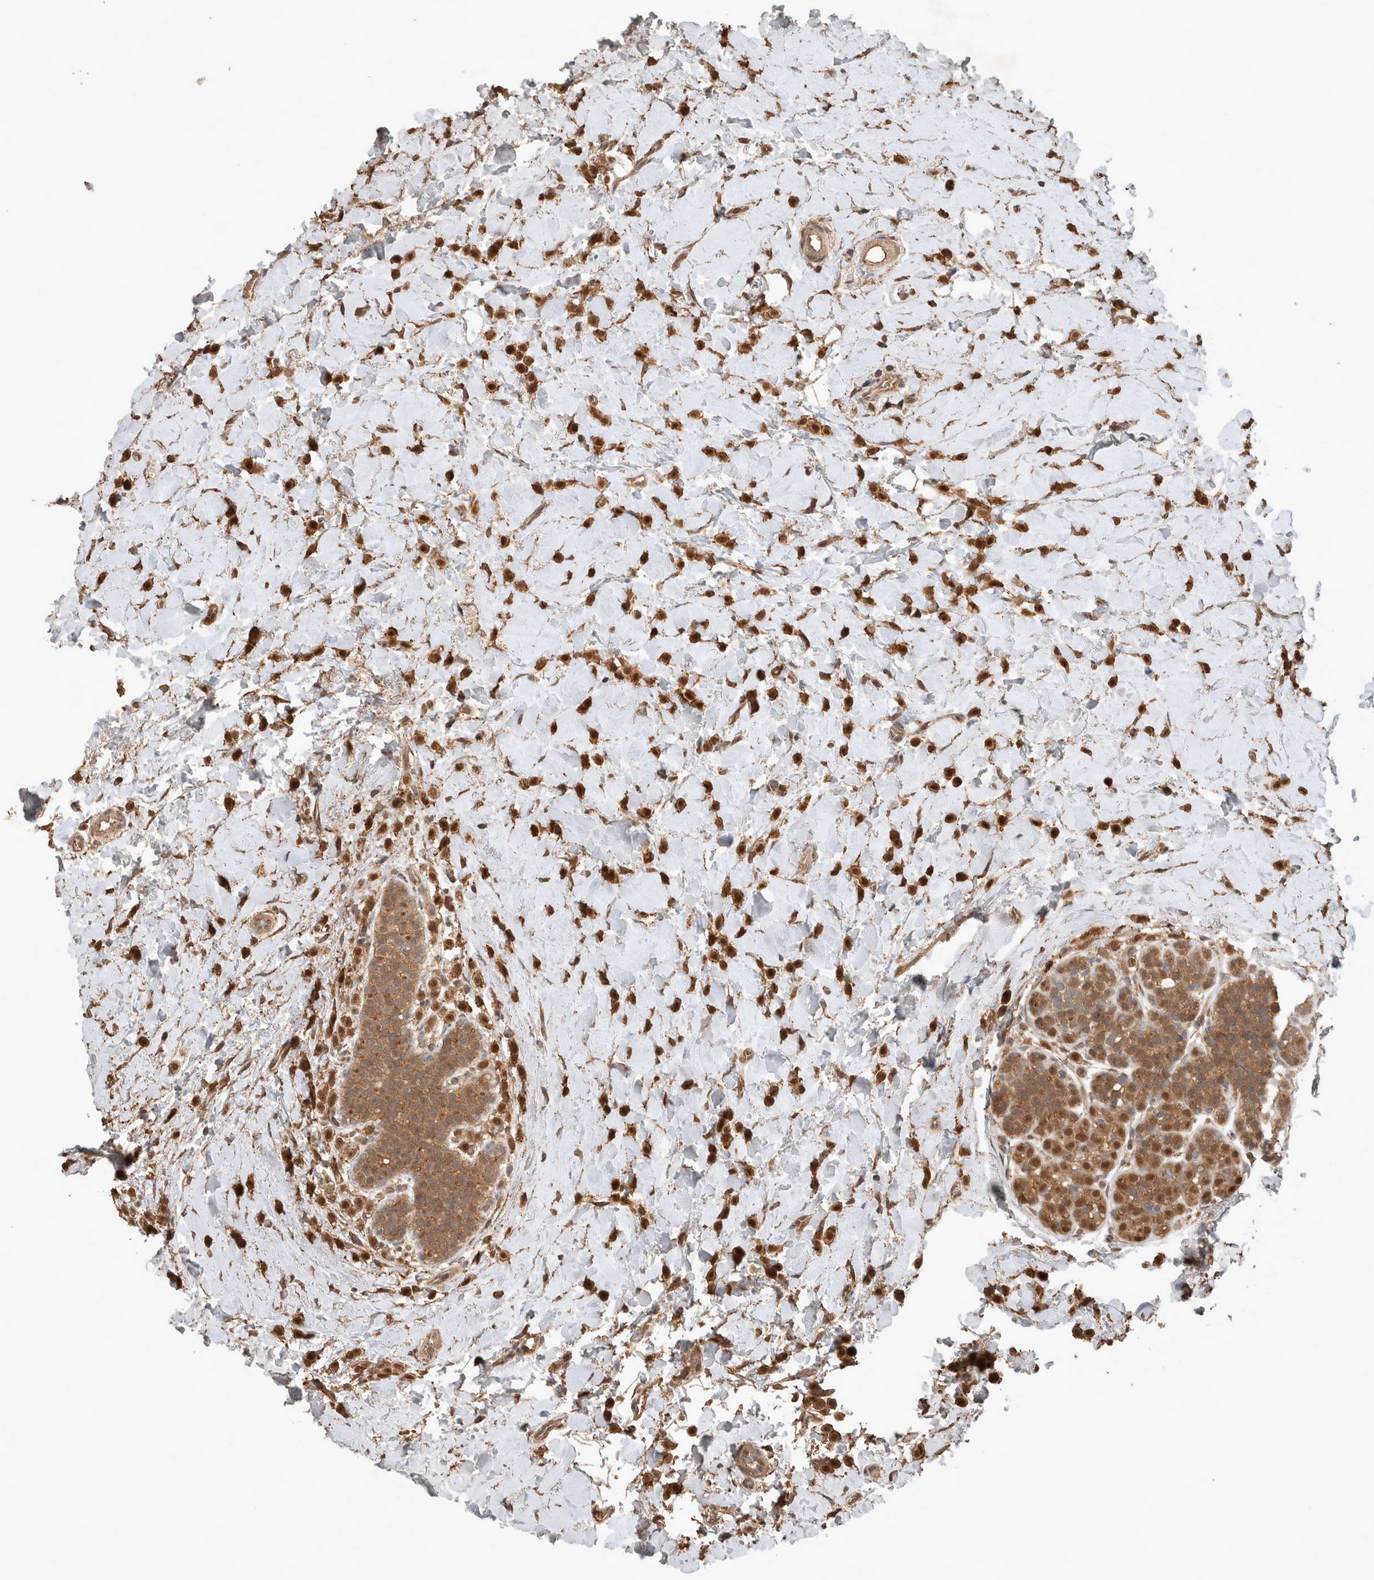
{"staining": {"intensity": "strong", "quantity": ">75%", "location": "cytoplasmic/membranous,nuclear"}, "tissue": "breast cancer", "cell_type": "Tumor cells", "image_type": "cancer", "snomed": [{"axis": "morphology", "description": "Normal tissue, NOS"}, {"axis": "morphology", "description": "Lobular carcinoma"}, {"axis": "topography", "description": "Breast"}], "caption": "High-power microscopy captured an immunohistochemistry (IHC) histopathology image of breast cancer, revealing strong cytoplasmic/membranous and nuclear positivity in approximately >75% of tumor cells. (Brightfield microscopy of DAB IHC at high magnification).", "gene": "OTUD7B", "patient": {"sex": "female", "age": 50}}